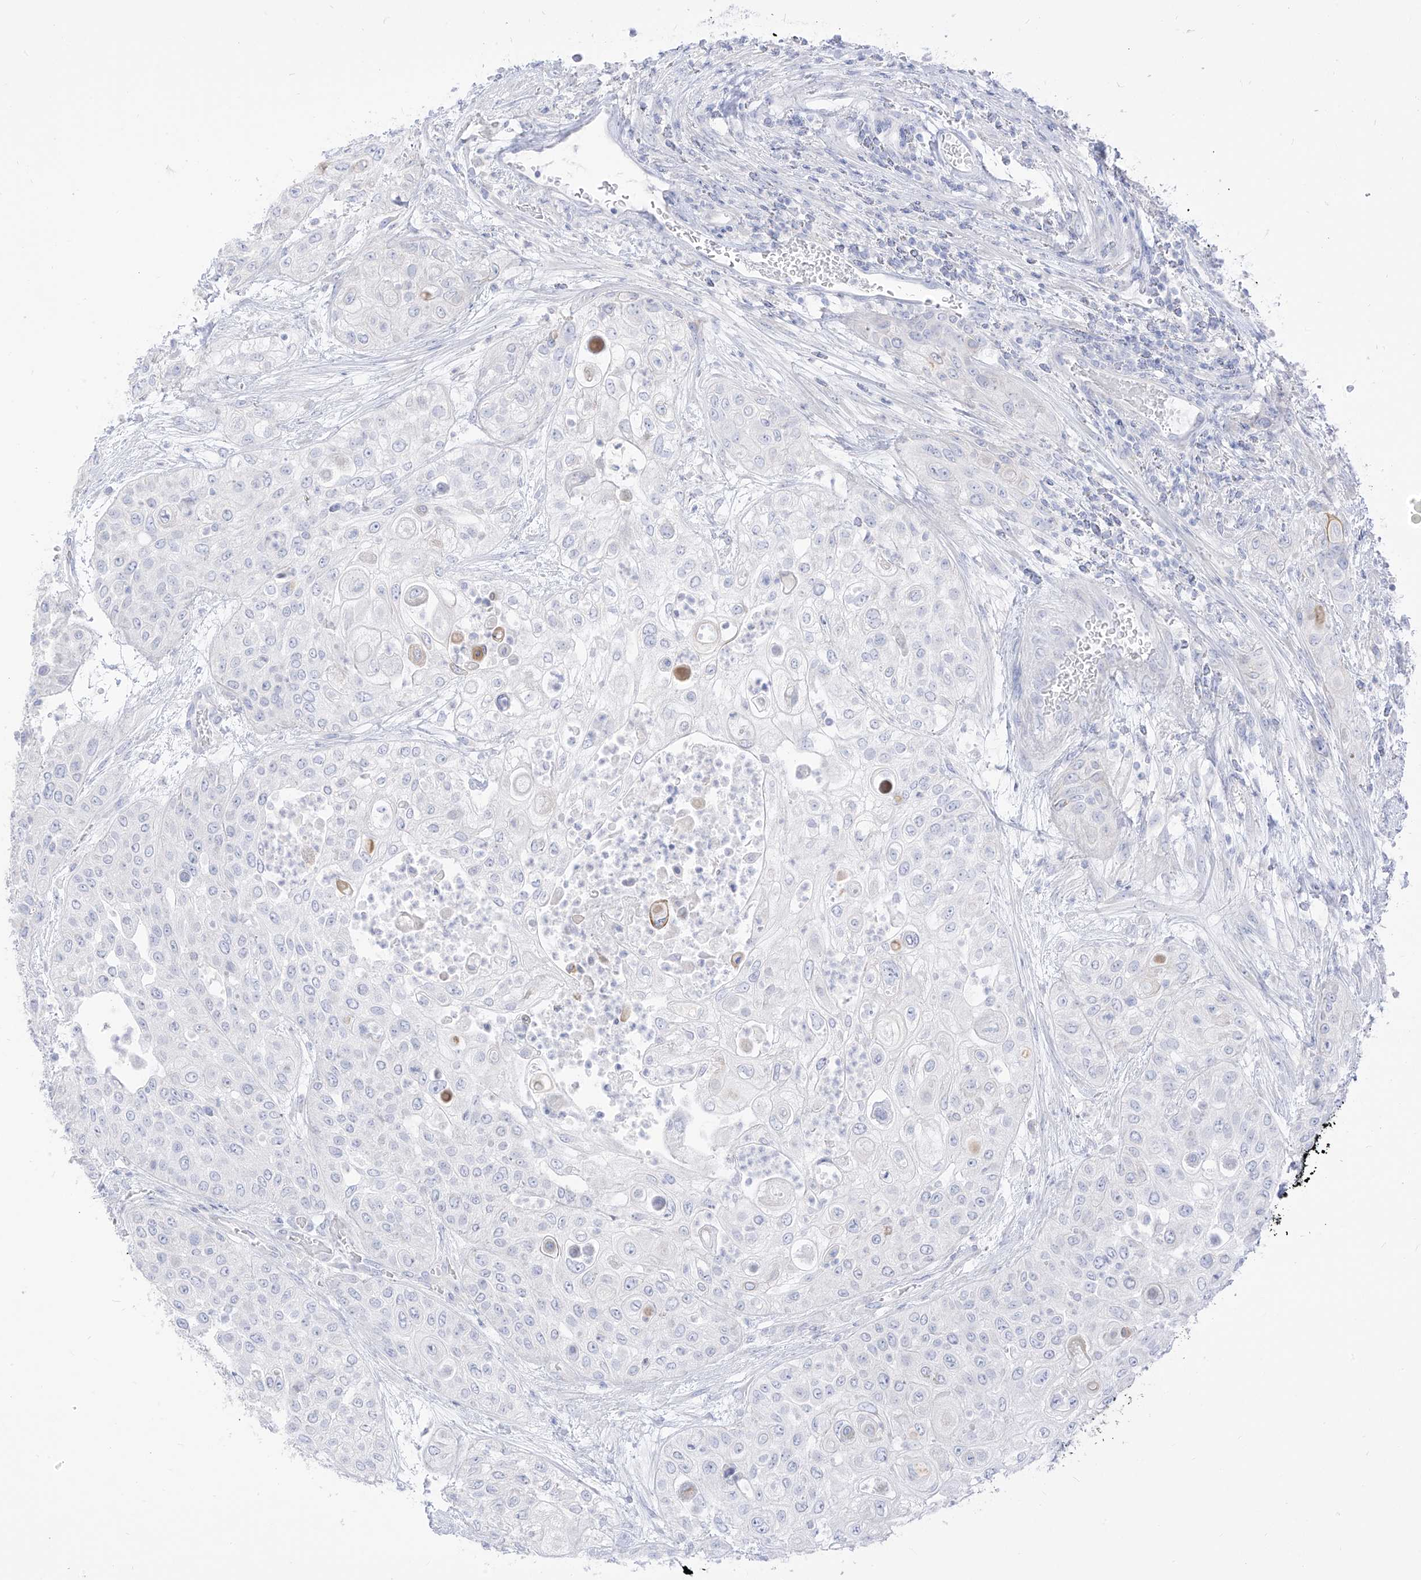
{"staining": {"intensity": "negative", "quantity": "none", "location": "none"}, "tissue": "urothelial cancer", "cell_type": "Tumor cells", "image_type": "cancer", "snomed": [{"axis": "morphology", "description": "Urothelial carcinoma, High grade"}, {"axis": "topography", "description": "Urinary bladder"}], "caption": "DAB immunohistochemical staining of high-grade urothelial carcinoma exhibits no significant staining in tumor cells.", "gene": "ARHGEF40", "patient": {"sex": "female", "age": 79}}